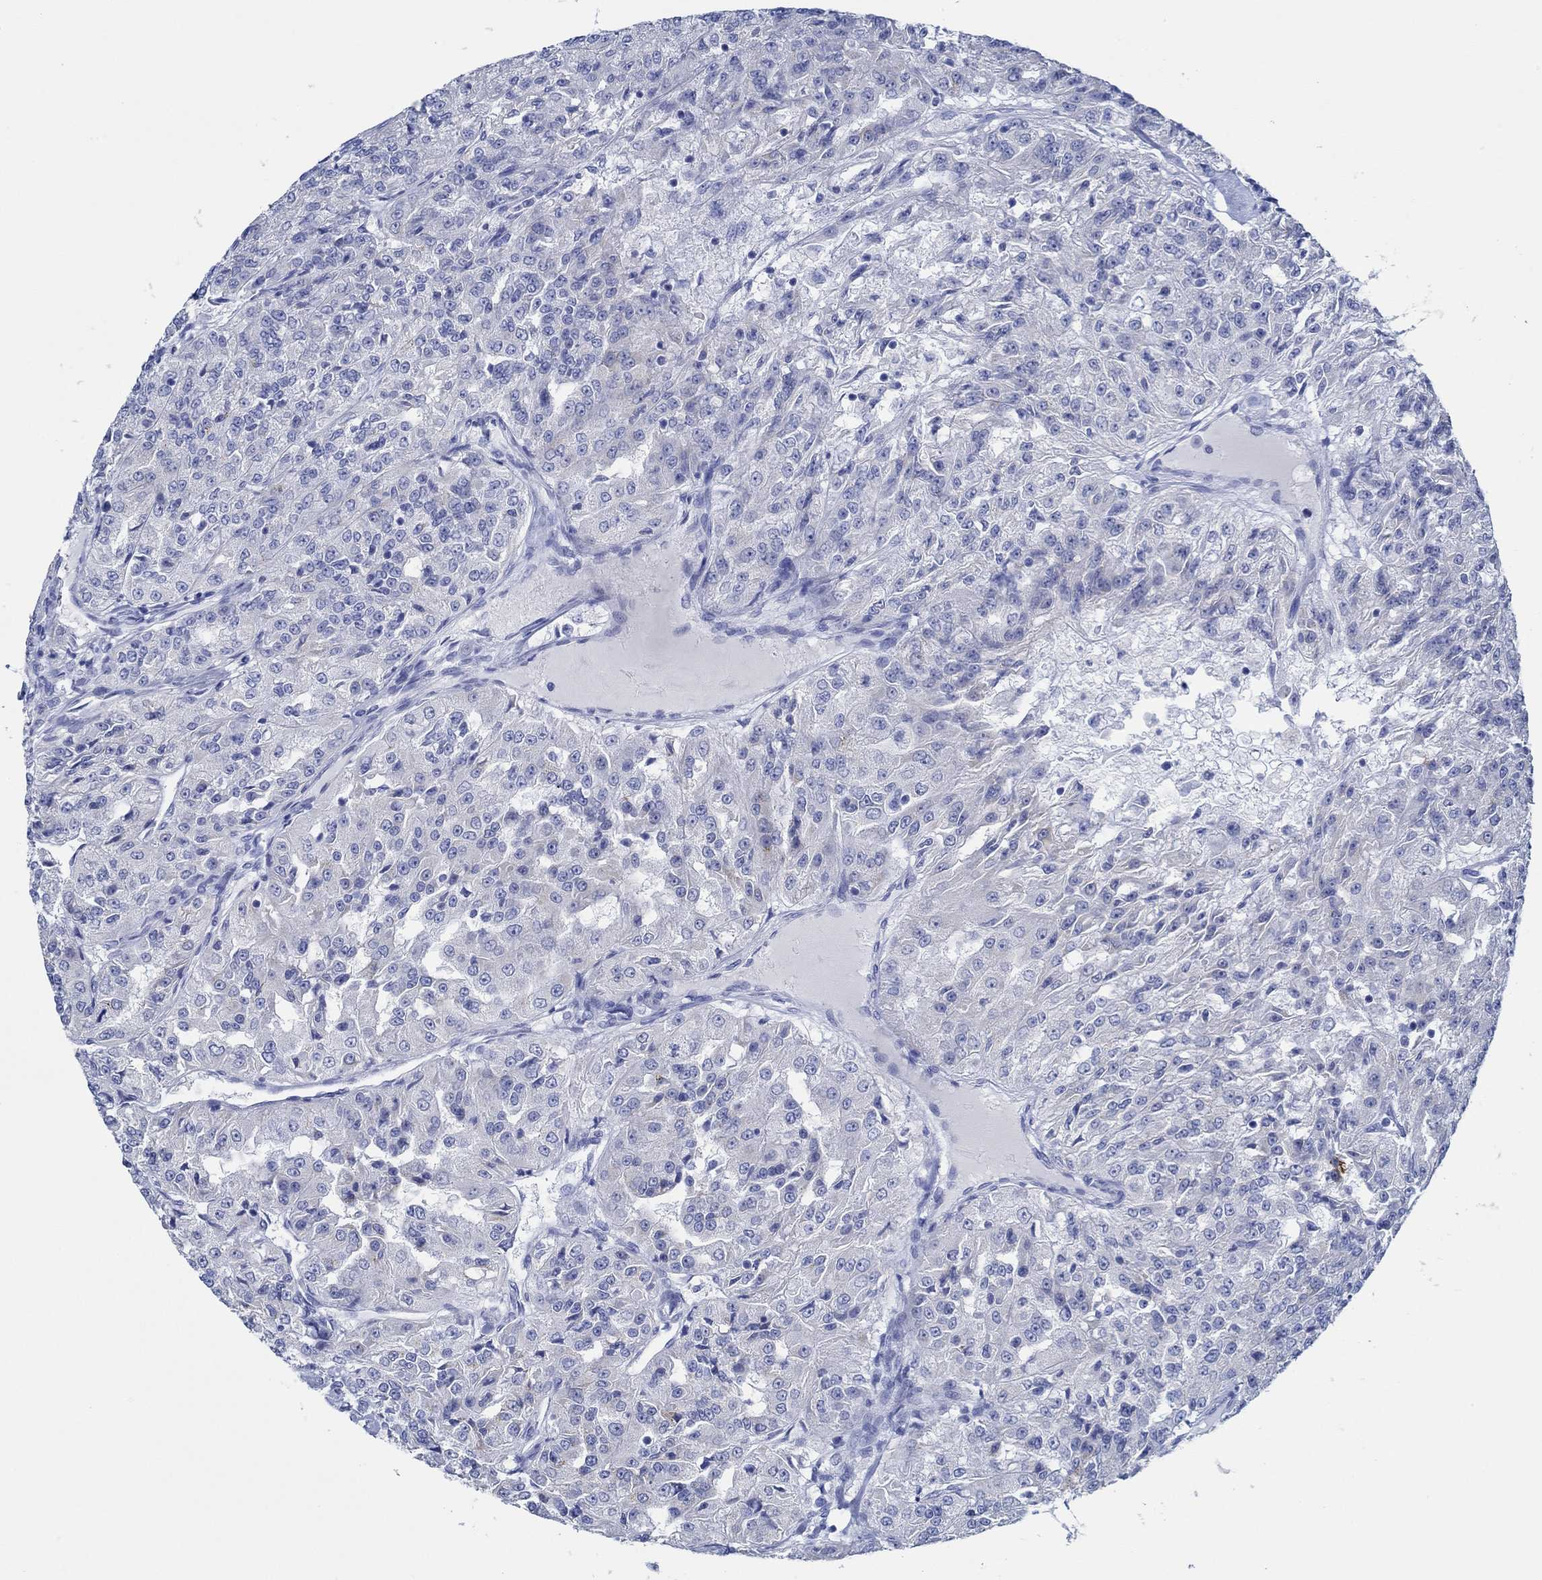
{"staining": {"intensity": "negative", "quantity": "none", "location": "none"}, "tissue": "renal cancer", "cell_type": "Tumor cells", "image_type": "cancer", "snomed": [{"axis": "morphology", "description": "Adenocarcinoma, NOS"}, {"axis": "topography", "description": "Kidney"}], "caption": "High power microscopy micrograph of an immunohistochemistry (IHC) photomicrograph of renal cancer, revealing no significant staining in tumor cells. (DAB (3,3'-diaminobenzidine) immunohistochemistry with hematoxylin counter stain).", "gene": "IGFBP6", "patient": {"sex": "female", "age": 63}}